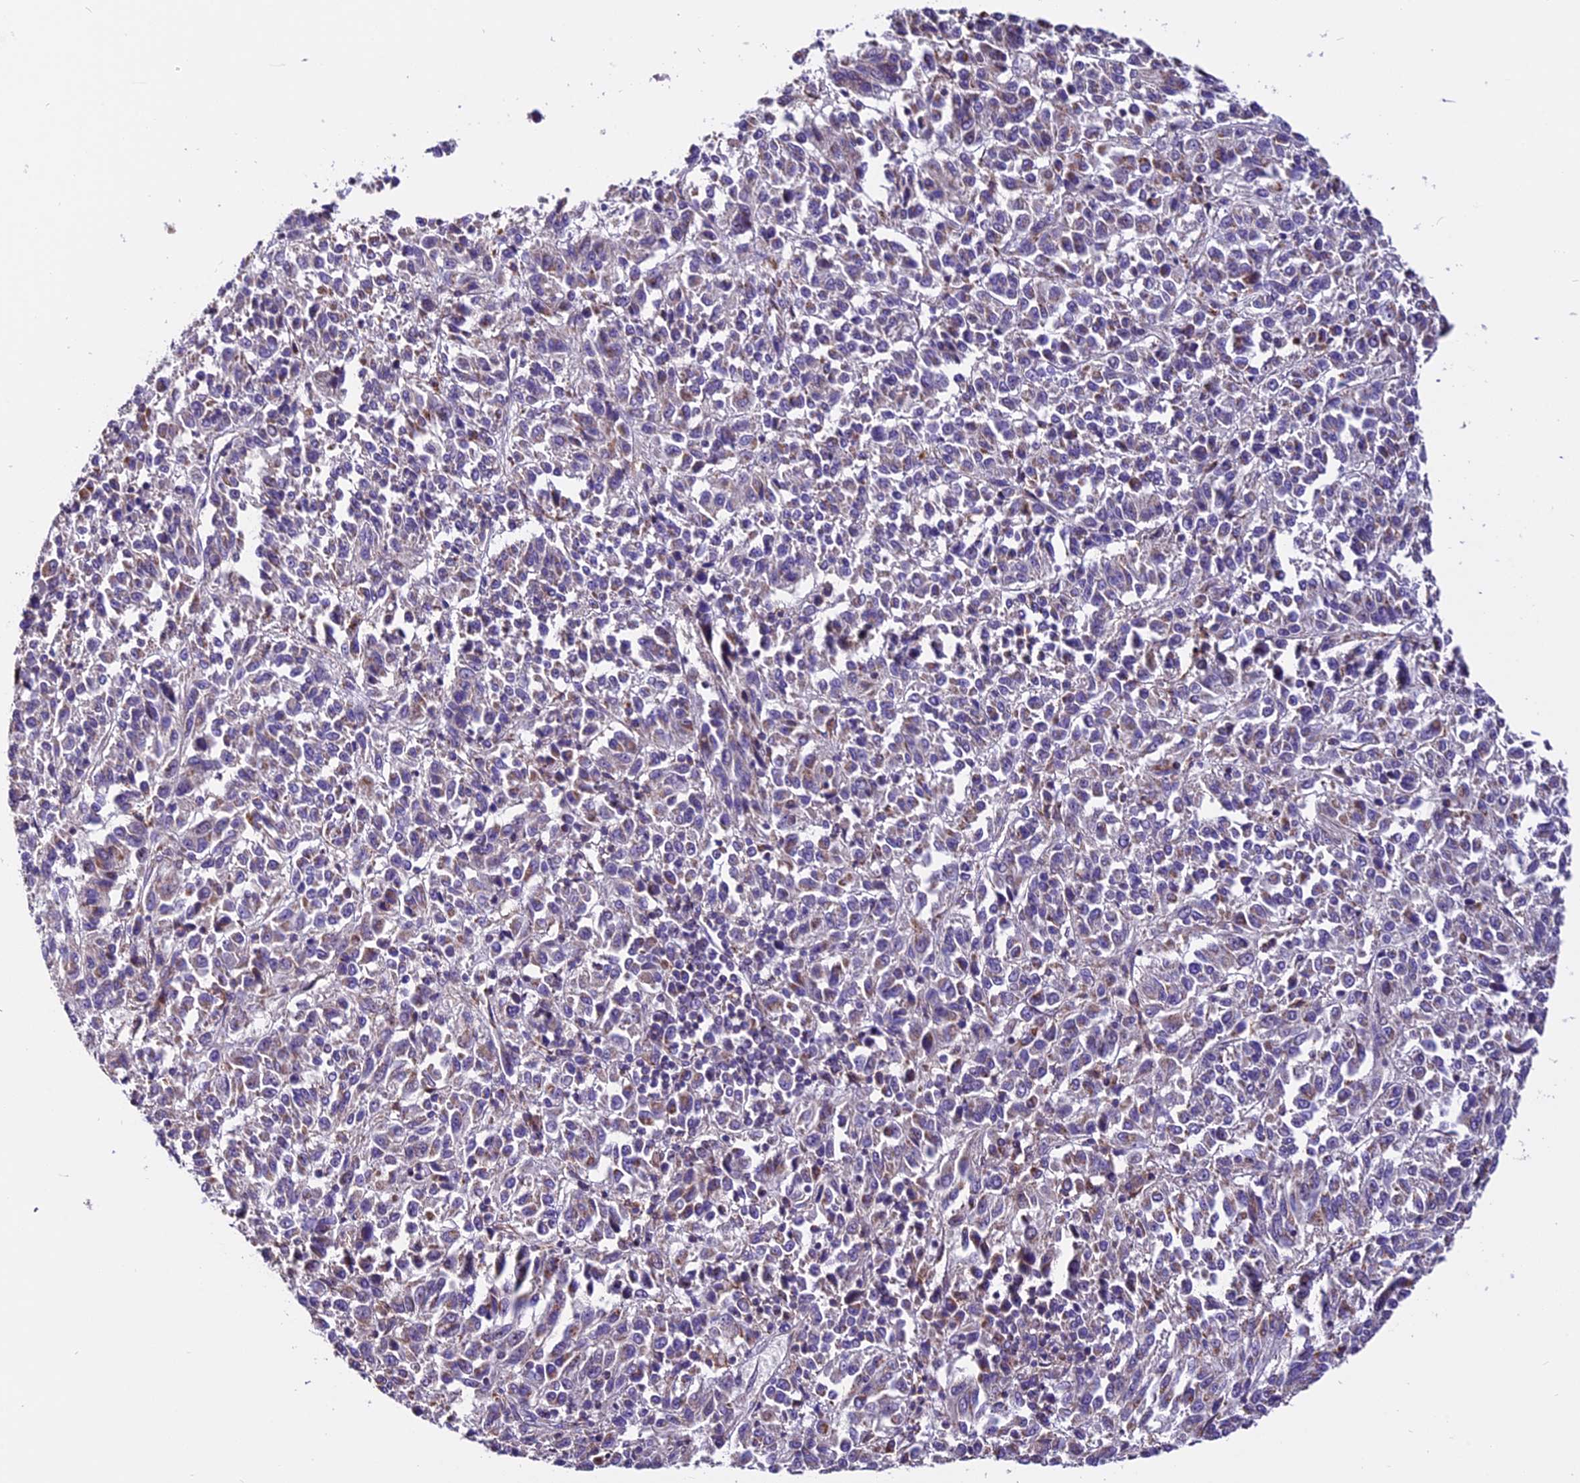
{"staining": {"intensity": "negative", "quantity": "none", "location": "none"}, "tissue": "melanoma", "cell_type": "Tumor cells", "image_type": "cancer", "snomed": [{"axis": "morphology", "description": "Malignant melanoma, Metastatic site"}, {"axis": "topography", "description": "Lung"}], "caption": "Immunohistochemical staining of human melanoma exhibits no significant positivity in tumor cells.", "gene": "DDX28", "patient": {"sex": "male", "age": 64}}